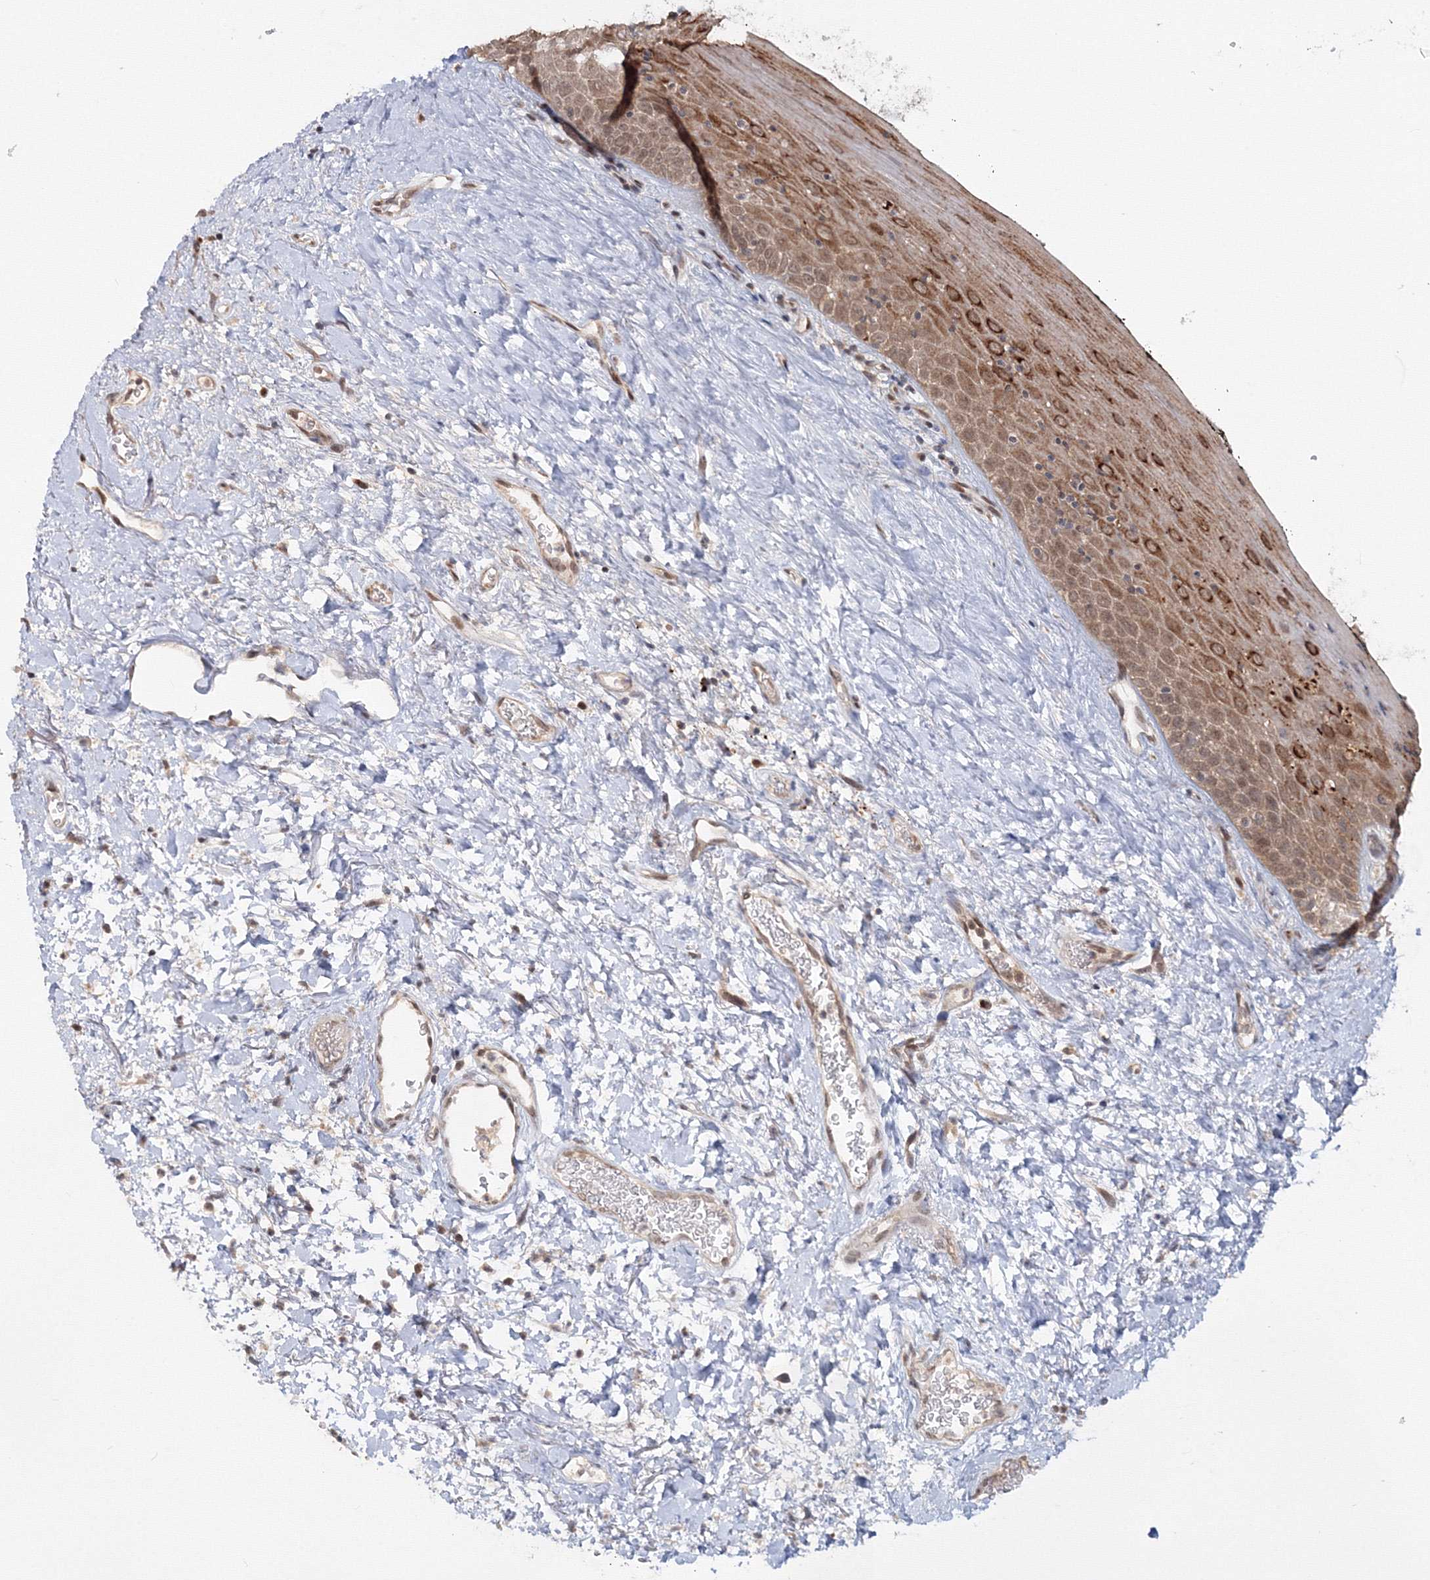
{"staining": {"intensity": "strong", "quantity": ">75%", "location": "cytoplasmic/membranous"}, "tissue": "oral mucosa", "cell_type": "Squamous epithelial cells", "image_type": "normal", "snomed": [{"axis": "morphology", "description": "Normal tissue, NOS"}, {"axis": "topography", "description": "Oral tissue"}], "caption": "Strong cytoplasmic/membranous staining for a protein is seen in approximately >75% of squamous epithelial cells of benign oral mucosa using immunohistochemistry.", "gene": "ZFAND6", "patient": {"sex": "male", "age": 74}}